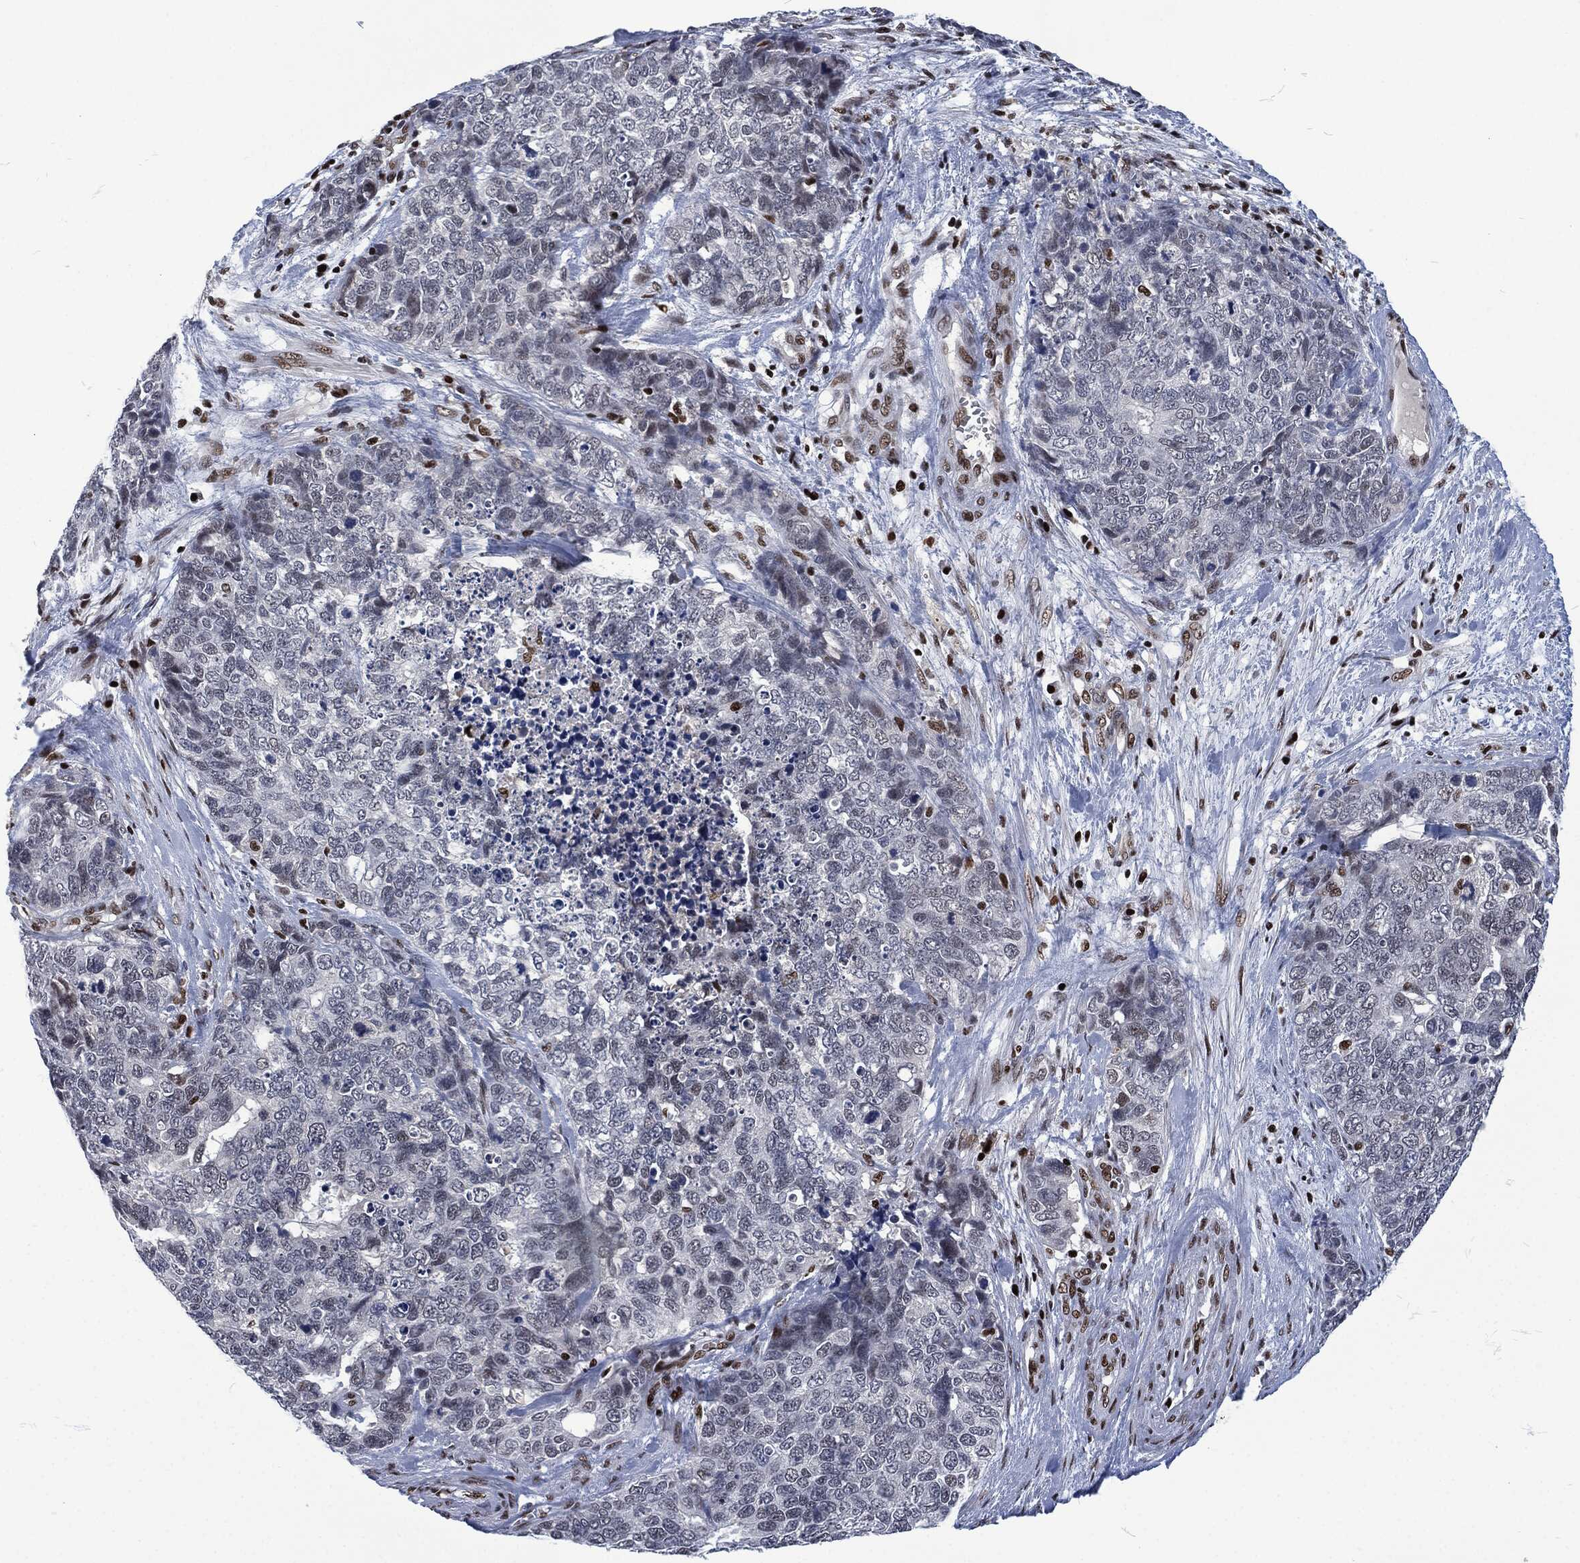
{"staining": {"intensity": "moderate", "quantity": "<25%", "location": "nuclear"}, "tissue": "cervical cancer", "cell_type": "Tumor cells", "image_type": "cancer", "snomed": [{"axis": "morphology", "description": "Squamous cell carcinoma, NOS"}, {"axis": "topography", "description": "Cervix"}], "caption": "This image demonstrates immunohistochemistry staining of cervical squamous cell carcinoma, with low moderate nuclear staining in about <25% of tumor cells.", "gene": "DCPS", "patient": {"sex": "female", "age": 63}}